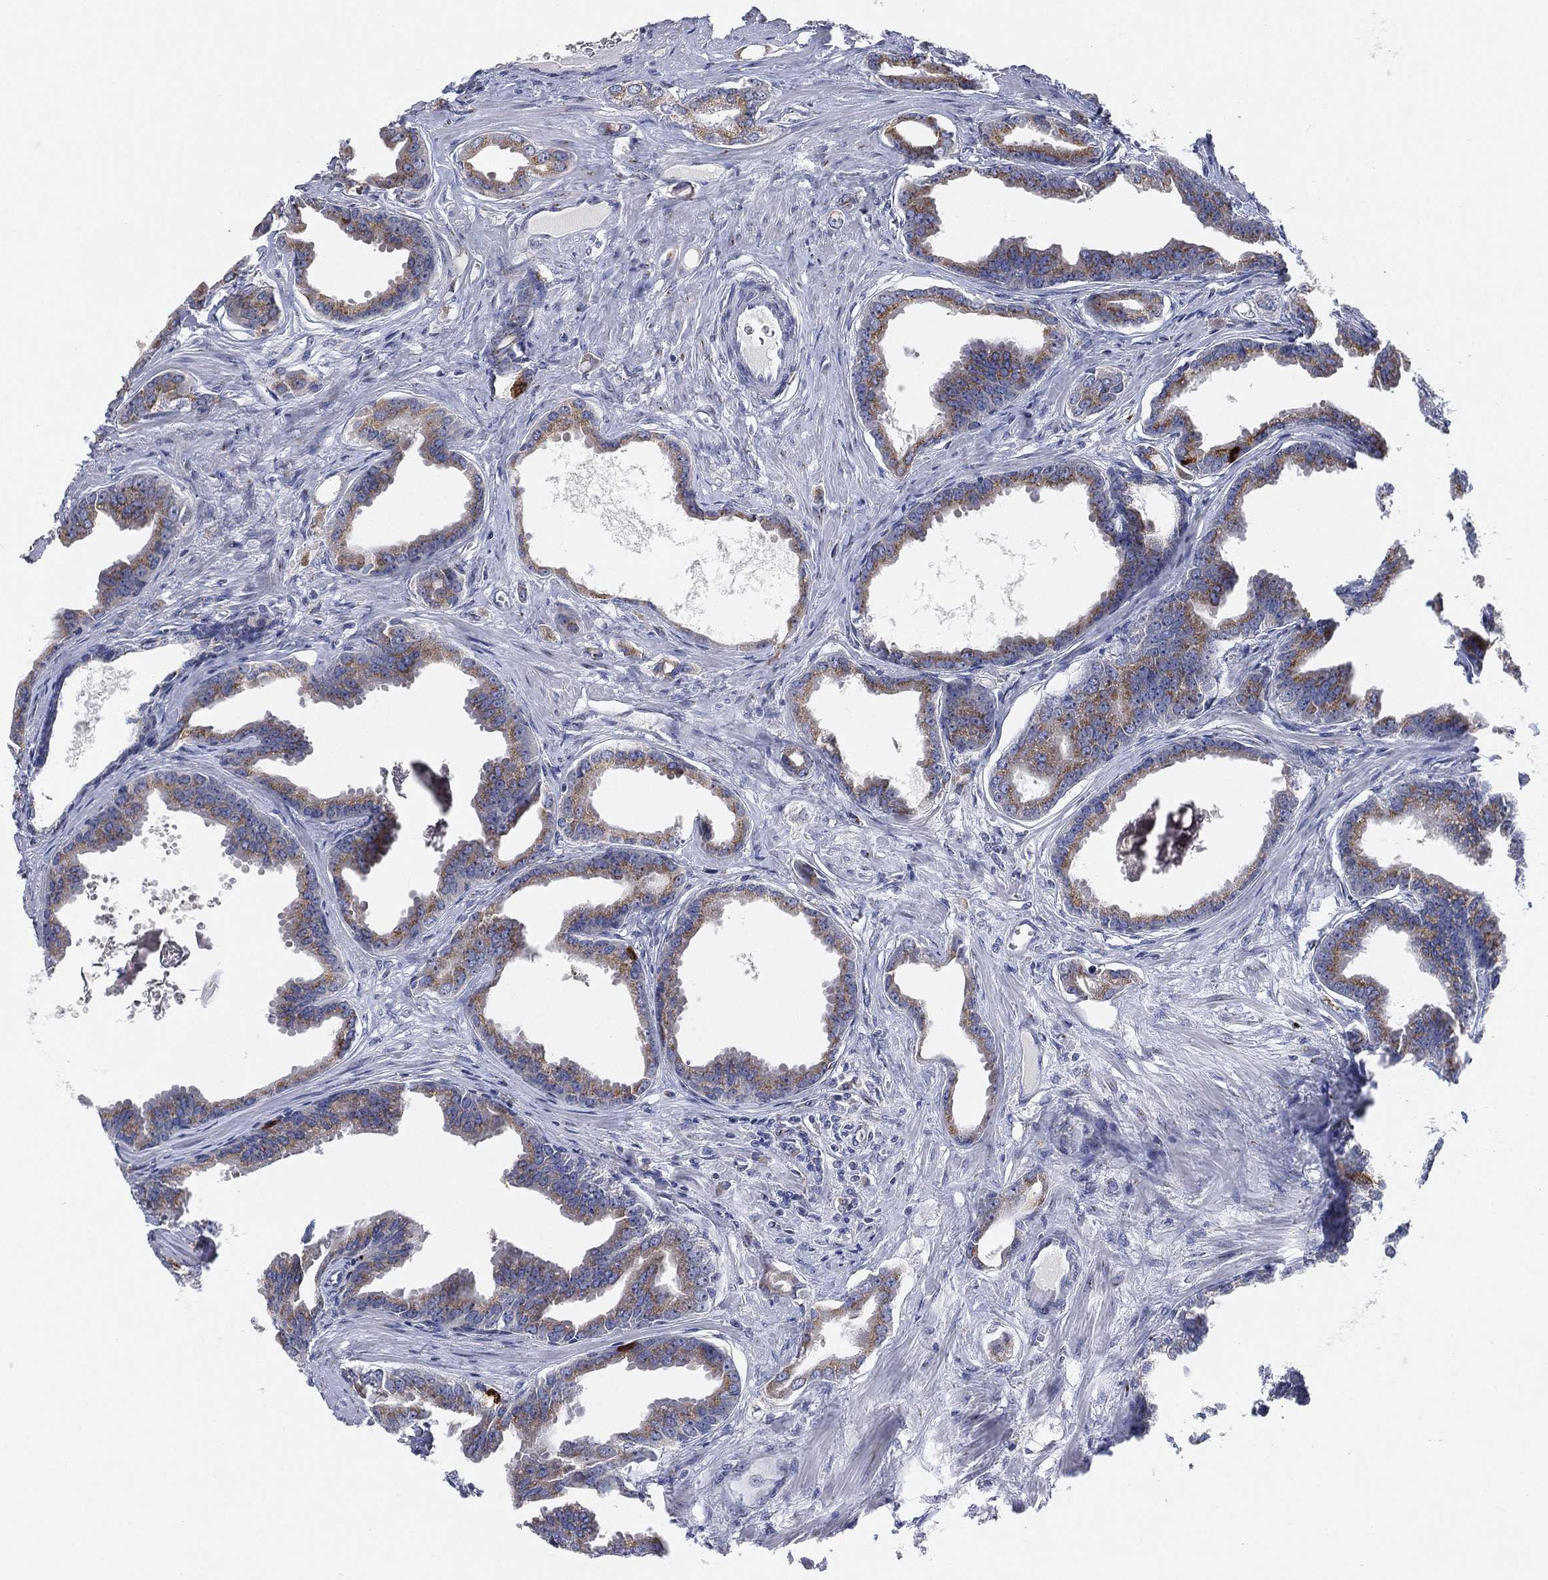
{"staining": {"intensity": "moderate", "quantity": ">75%", "location": "cytoplasmic/membranous"}, "tissue": "prostate cancer", "cell_type": "Tumor cells", "image_type": "cancer", "snomed": [{"axis": "morphology", "description": "Adenocarcinoma, NOS"}, {"axis": "topography", "description": "Prostate"}], "caption": "Tumor cells show medium levels of moderate cytoplasmic/membranous positivity in about >75% of cells in human adenocarcinoma (prostate). Ihc stains the protein of interest in brown and the nuclei are stained blue.", "gene": "TICAM1", "patient": {"sex": "male", "age": 66}}